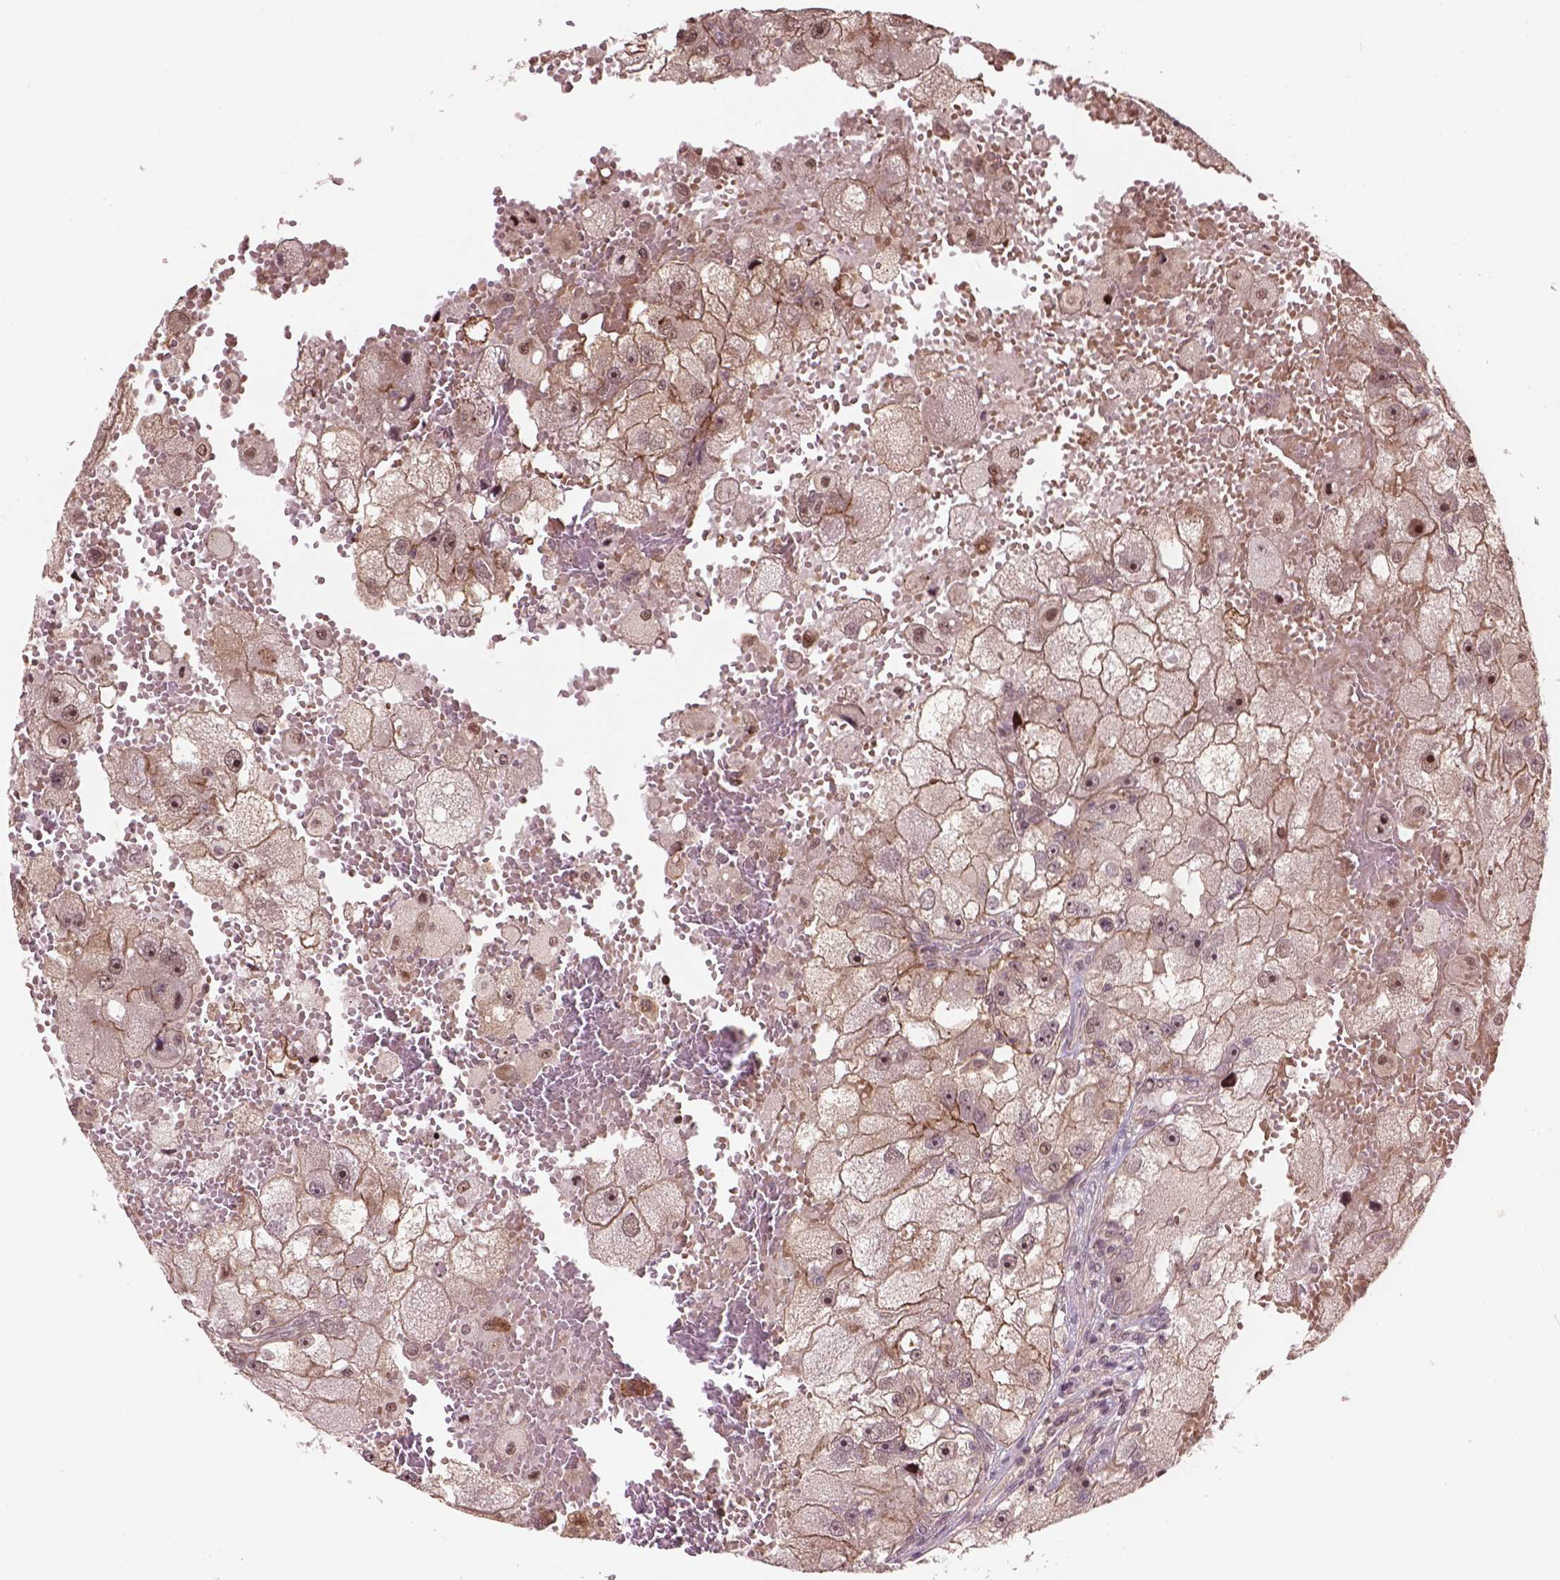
{"staining": {"intensity": "weak", "quantity": ">75%", "location": "cytoplasmic/membranous,nuclear"}, "tissue": "renal cancer", "cell_type": "Tumor cells", "image_type": "cancer", "snomed": [{"axis": "morphology", "description": "Adenocarcinoma, NOS"}, {"axis": "topography", "description": "Kidney"}], "caption": "Protein staining demonstrates weak cytoplasmic/membranous and nuclear positivity in about >75% of tumor cells in adenocarcinoma (renal). (Stains: DAB (3,3'-diaminobenzidine) in brown, nuclei in blue, Microscopy: brightfield microscopy at high magnification).", "gene": "PSMD11", "patient": {"sex": "male", "age": 63}}